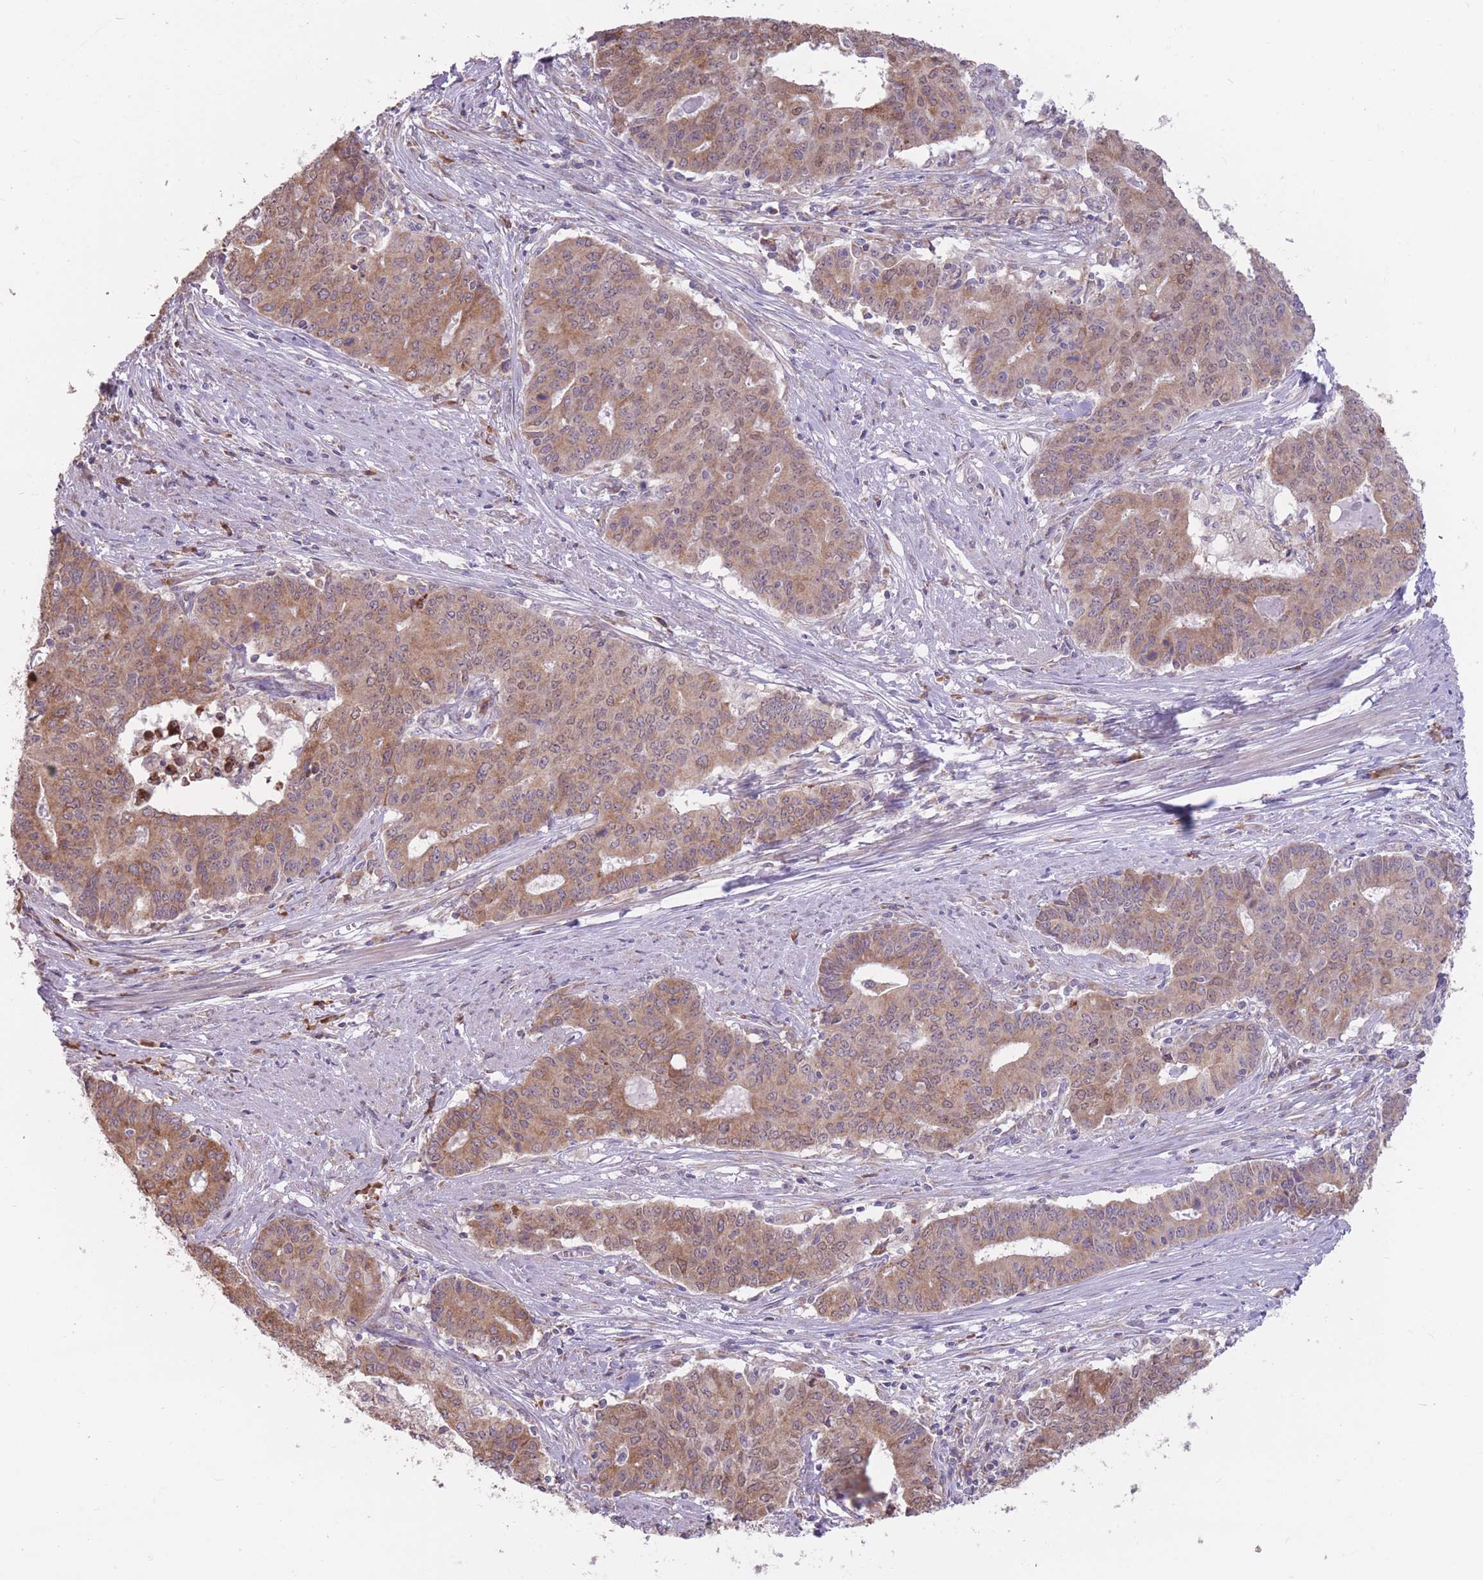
{"staining": {"intensity": "moderate", "quantity": ">75%", "location": "cytoplasmic/membranous"}, "tissue": "endometrial cancer", "cell_type": "Tumor cells", "image_type": "cancer", "snomed": [{"axis": "morphology", "description": "Adenocarcinoma, NOS"}, {"axis": "topography", "description": "Endometrium"}], "caption": "This is an image of immunohistochemistry staining of adenocarcinoma (endometrial), which shows moderate expression in the cytoplasmic/membranous of tumor cells.", "gene": "TRAPPC5", "patient": {"sex": "female", "age": 59}}